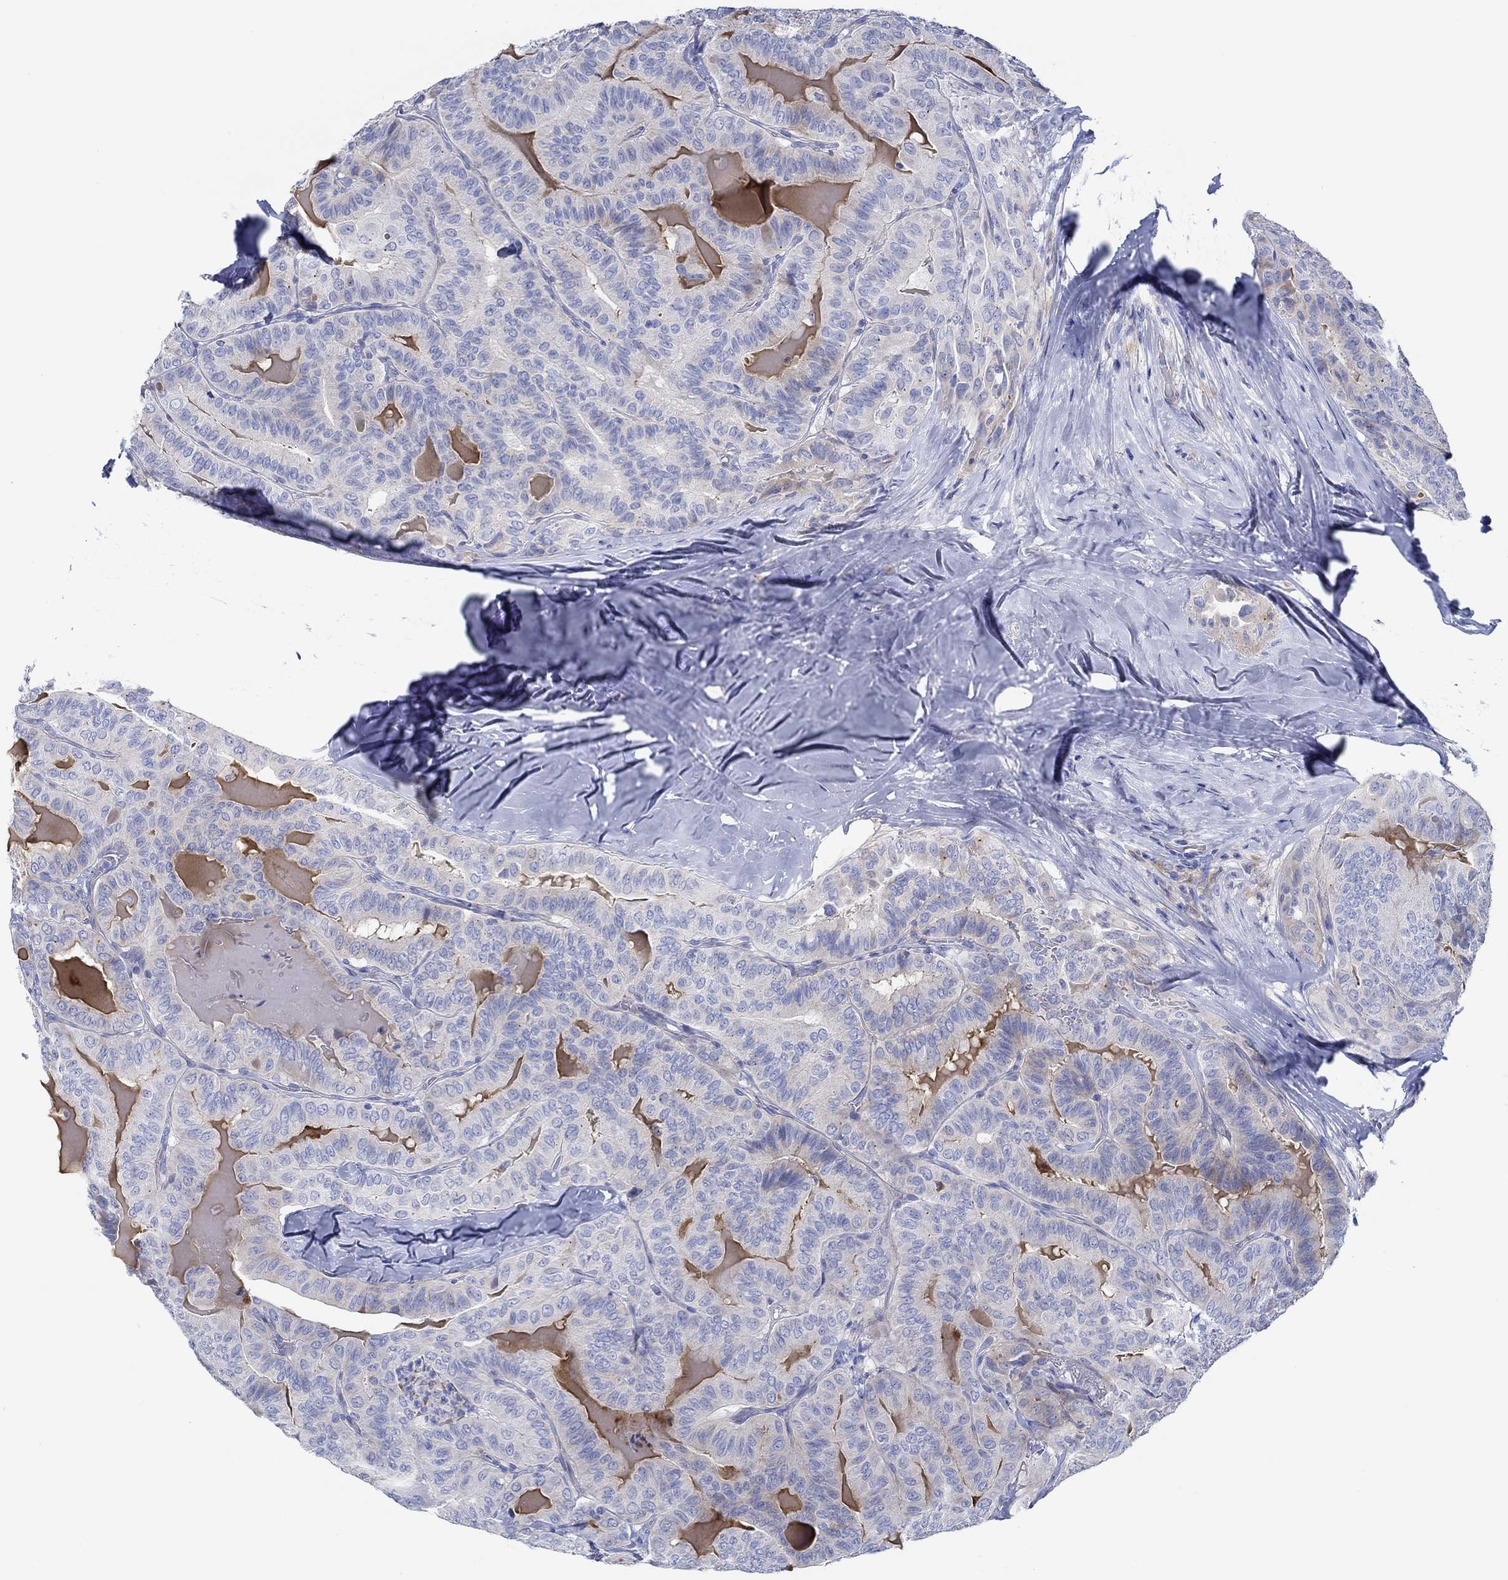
{"staining": {"intensity": "moderate", "quantity": "<25%", "location": "cytoplasmic/membranous"}, "tissue": "thyroid cancer", "cell_type": "Tumor cells", "image_type": "cancer", "snomed": [{"axis": "morphology", "description": "Papillary adenocarcinoma, NOS"}, {"axis": "topography", "description": "Thyroid gland"}], "caption": "IHC (DAB (3,3'-diaminobenzidine)) staining of human thyroid papillary adenocarcinoma displays moderate cytoplasmic/membranous protein staining in approximately <25% of tumor cells. (brown staining indicates protein expression, while blue staining denotes nuclei).", "gene": "IGFBP6", "patient": {"sex": "female", "age": 68}}